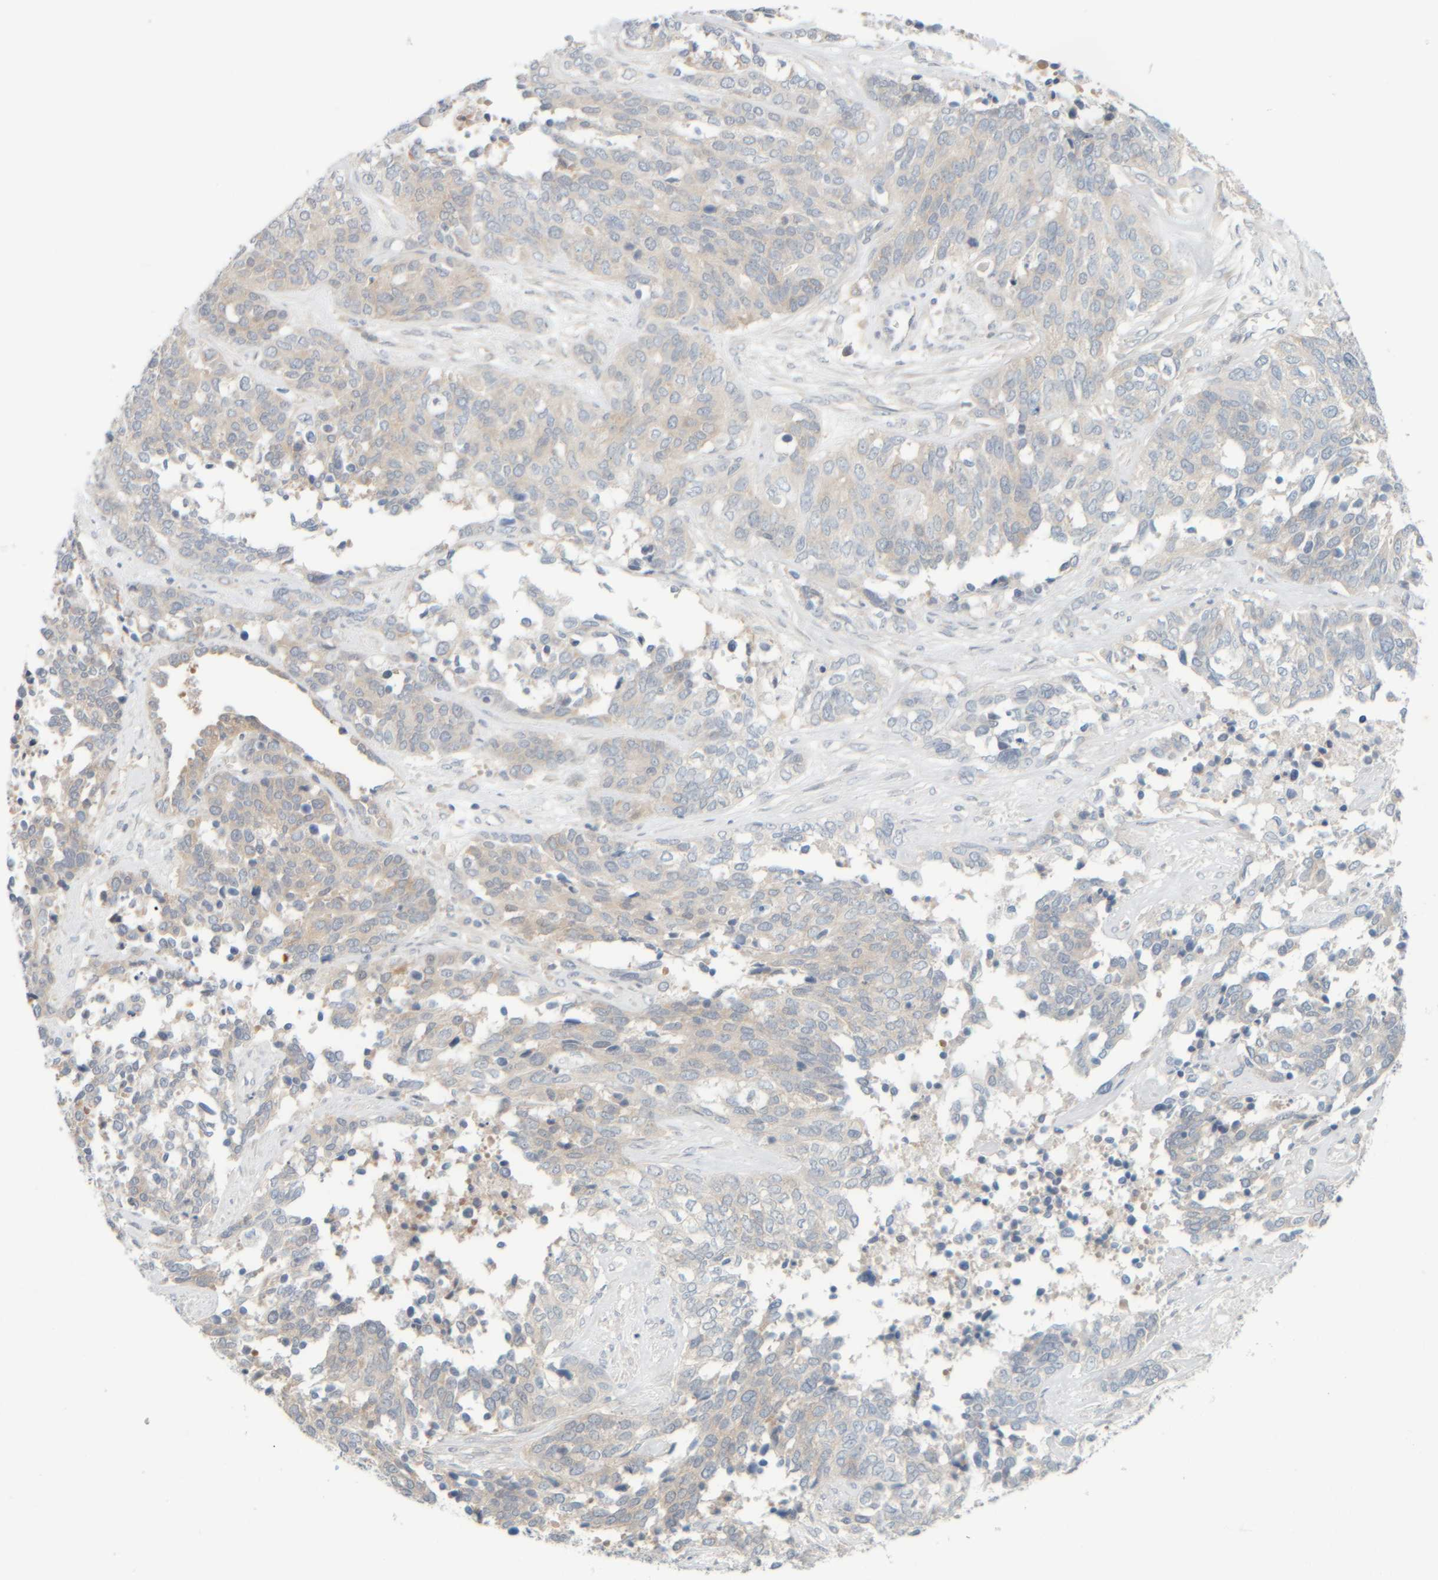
{"staining": {"intensity": "weak", "quantity": "<25%", "location": "cytoplasmic/membranous"}, "tissue": "ovarian cancer", "cell_type": "Tumor cells", "image_type": "cancer", "snomed": [{"axis": "morphology", "description": "Cystadenocarcinoma, serous, NOS"}, {"axis": "topography", "description": "Ovary"}], "caption": "An immunohistochemistry (IHC) micrograph of ovarian cancer (serous cystadenocarcinoma) is shown. There is no staining in tumor cells of ovarian cancer (serous cystadenocarcinoma).", "gene": "PTGES3L-AARSD1", "patient": {"sex": "female", "age": 44}}